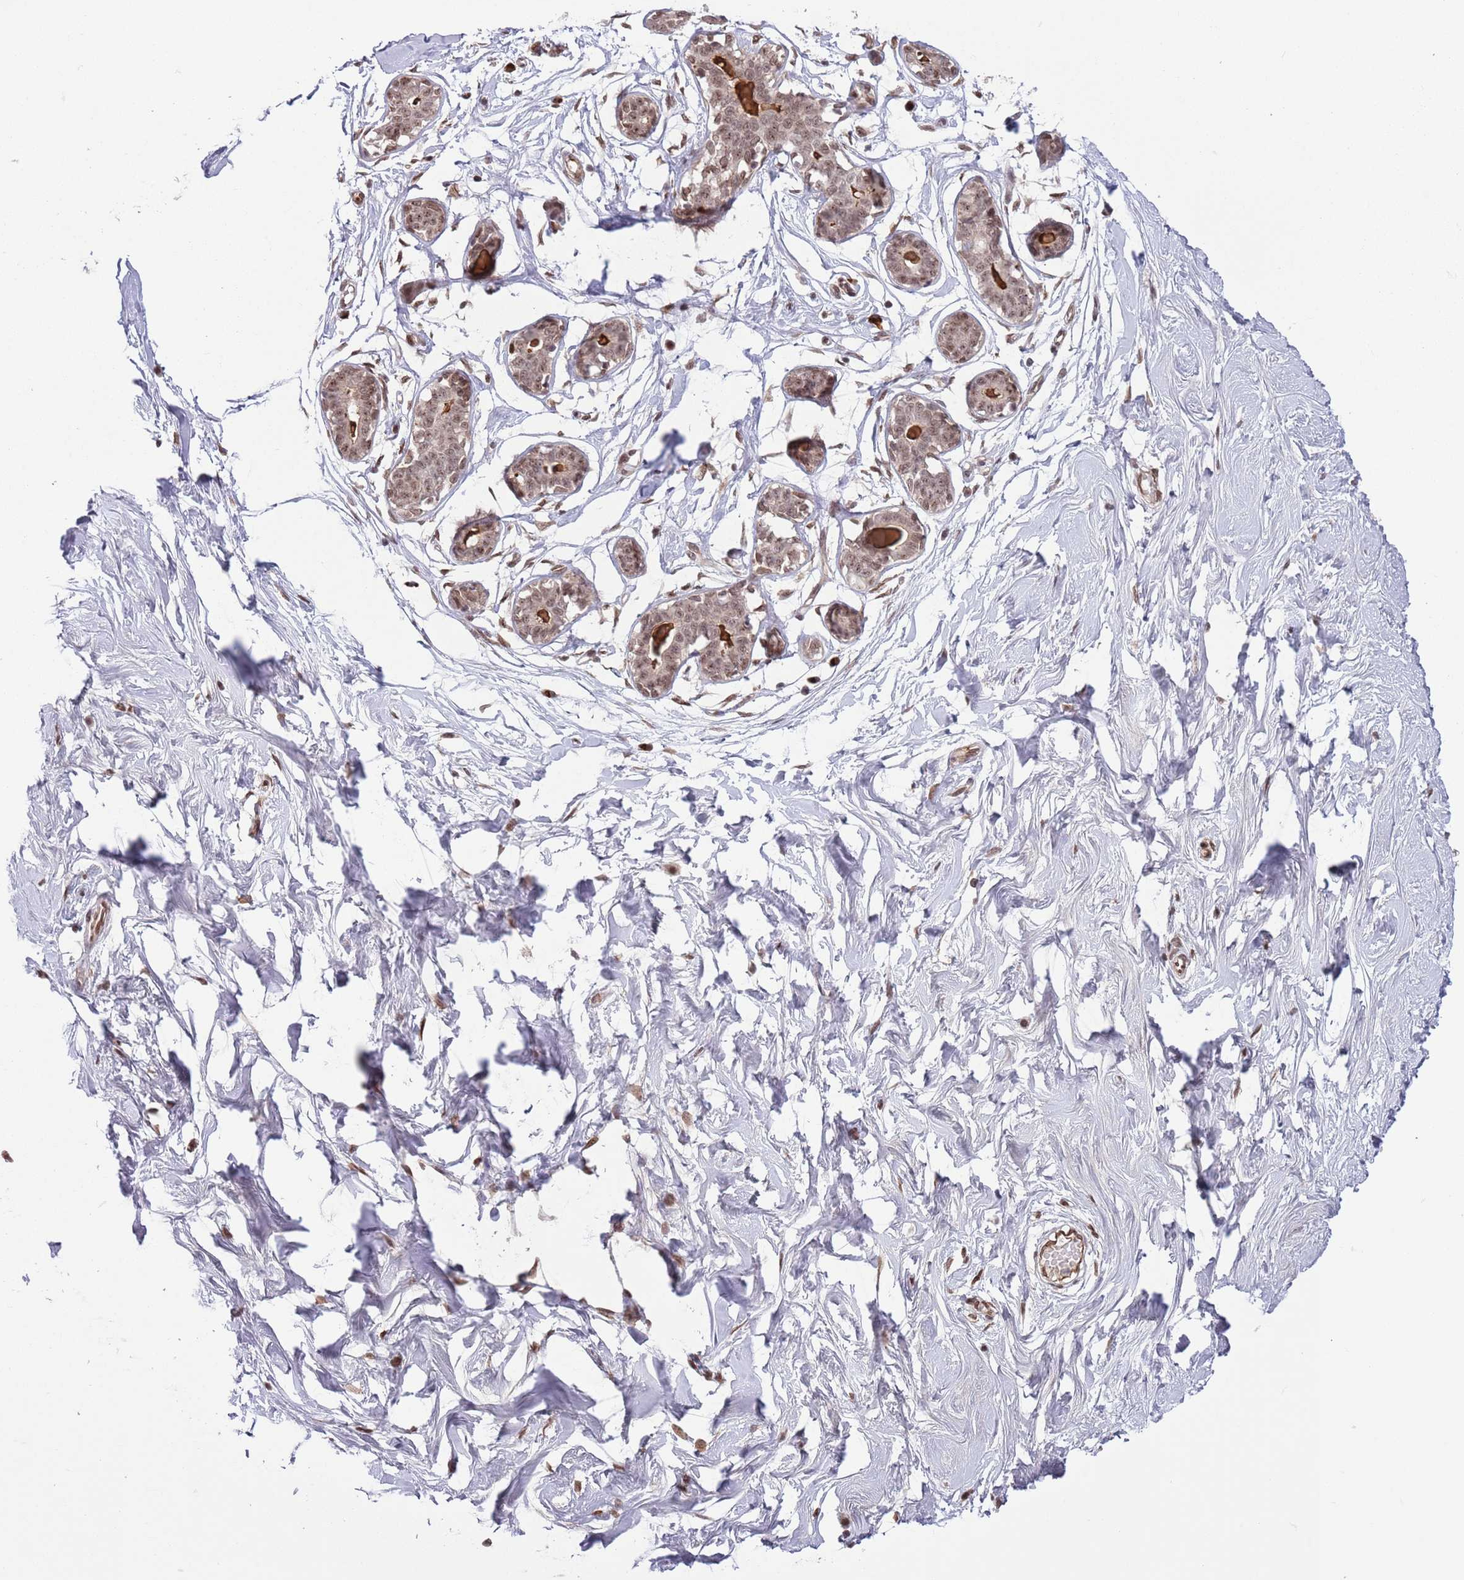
{"staining": {"intensity": "negative", "quantity": "none", "location": "none"}, "tissue": "breast", "cell_type": "Adipocytes", "image_type": "normal", "snomed": [{"axis": "morphology", "description": "Normal tissue, NOS"}, {"axis": "morphology", "description": "Adenoma, NOS"}, {"axis": "topography", "description": "Breast"}], "caption": "IHC of unremarkable human breast demonstrates no staining in adipocytes. The staining was performed using DAB (3,3'-diaminobenzidine) to visualize the protein expression in brown, while the nuclei were stained in blue with hematoxylin (Magnification: 20x).", "gene": "SIPA1L3", "patient": {"sex": "female", "age": 23}}